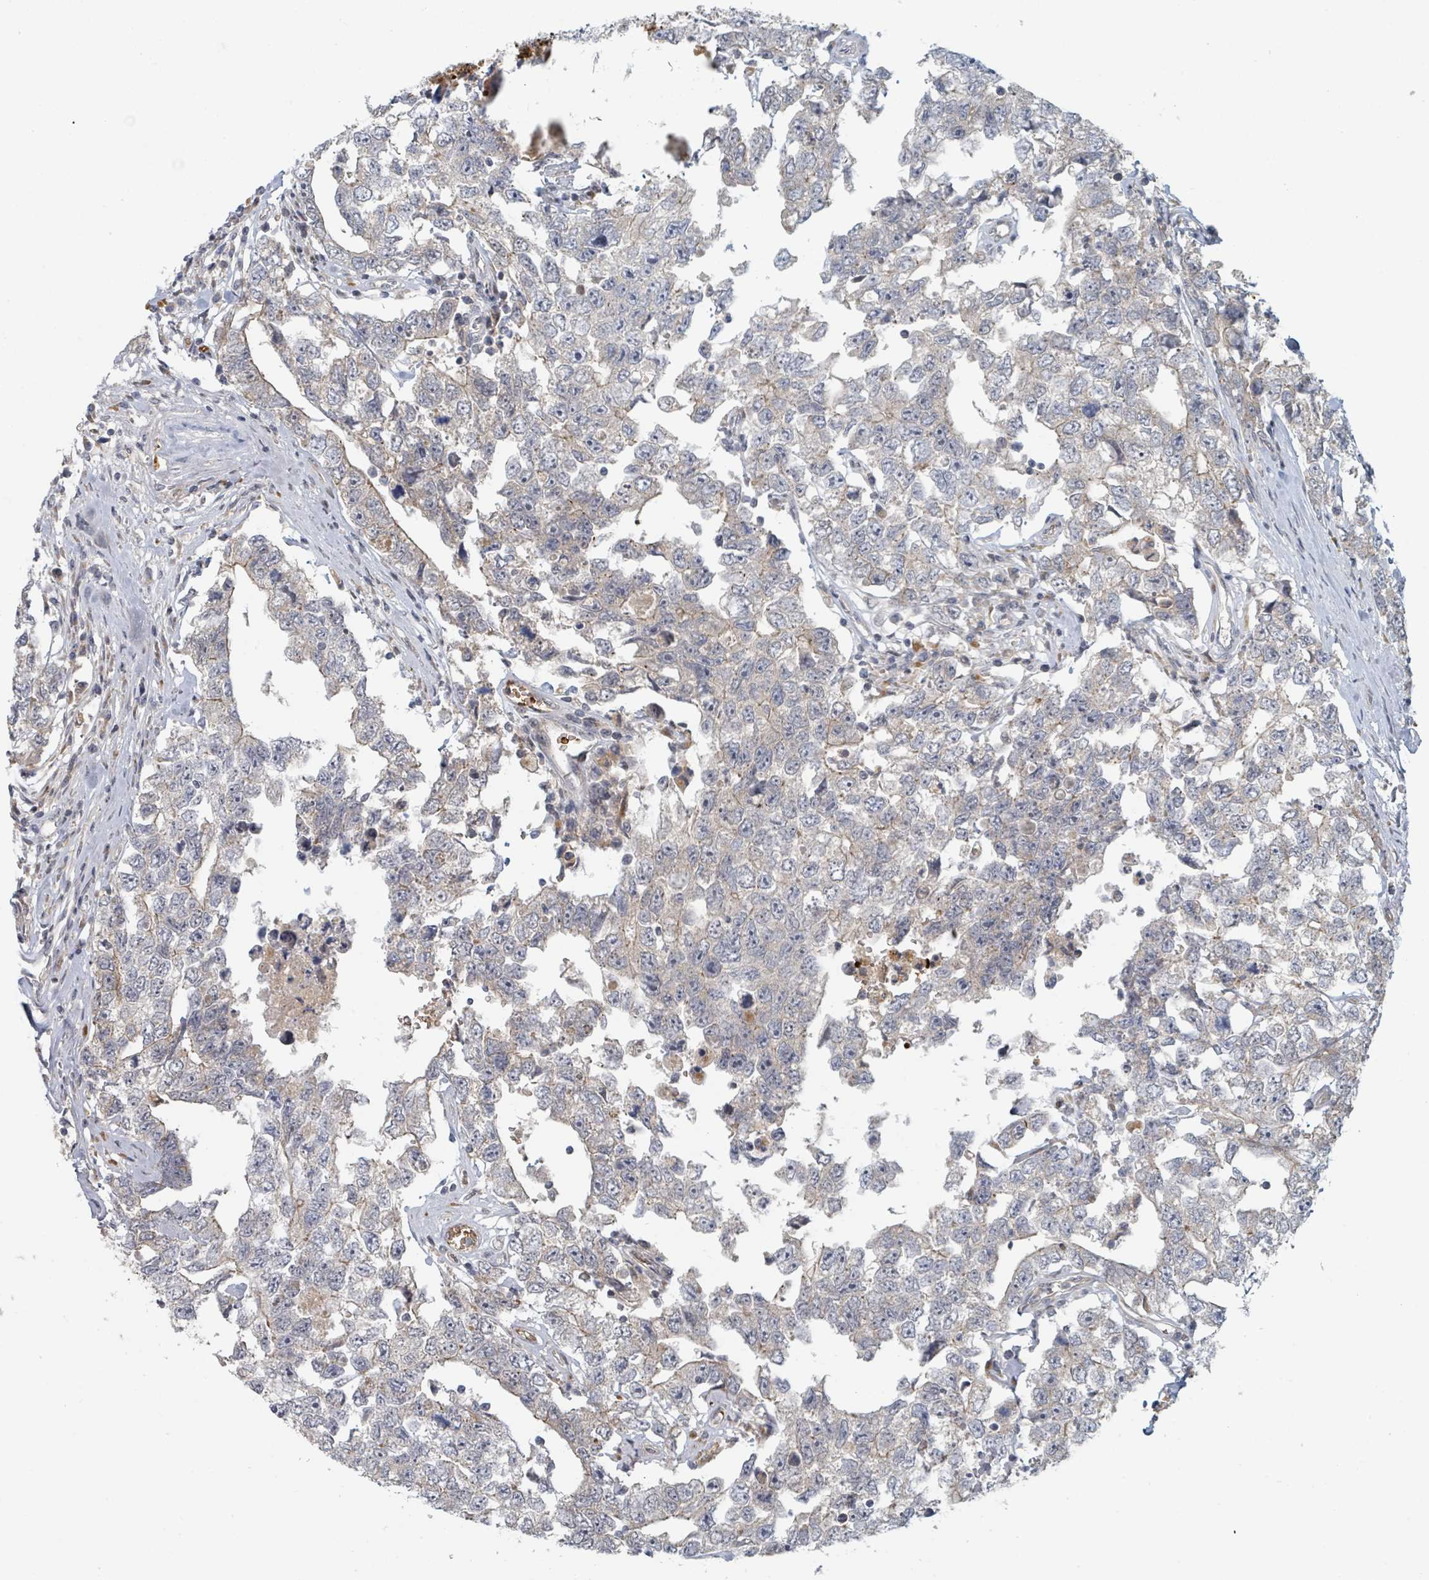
{"staining": {"intensity": "negative", "quantity": "none", "location": "none"}, "tissue": "testis cancer", "cell_type": "Tumor cells", "image_type": "cancer", "snomed": [{"axis": "morphology", "description": "Carcinoma, Embryonal, NOS"}, {"axis": "topography", "description": "Testis"}], "caption": "Immunohistochemistry micrograph of neoplastic tissue: testis embryonal carcinoma stained with DAB (3,3'-diaminobenzidine) reveals no significant protein positivity in tumor cells.", "gene": "TRPC4AP", "patient": {"sex": "male", "age": 22}}